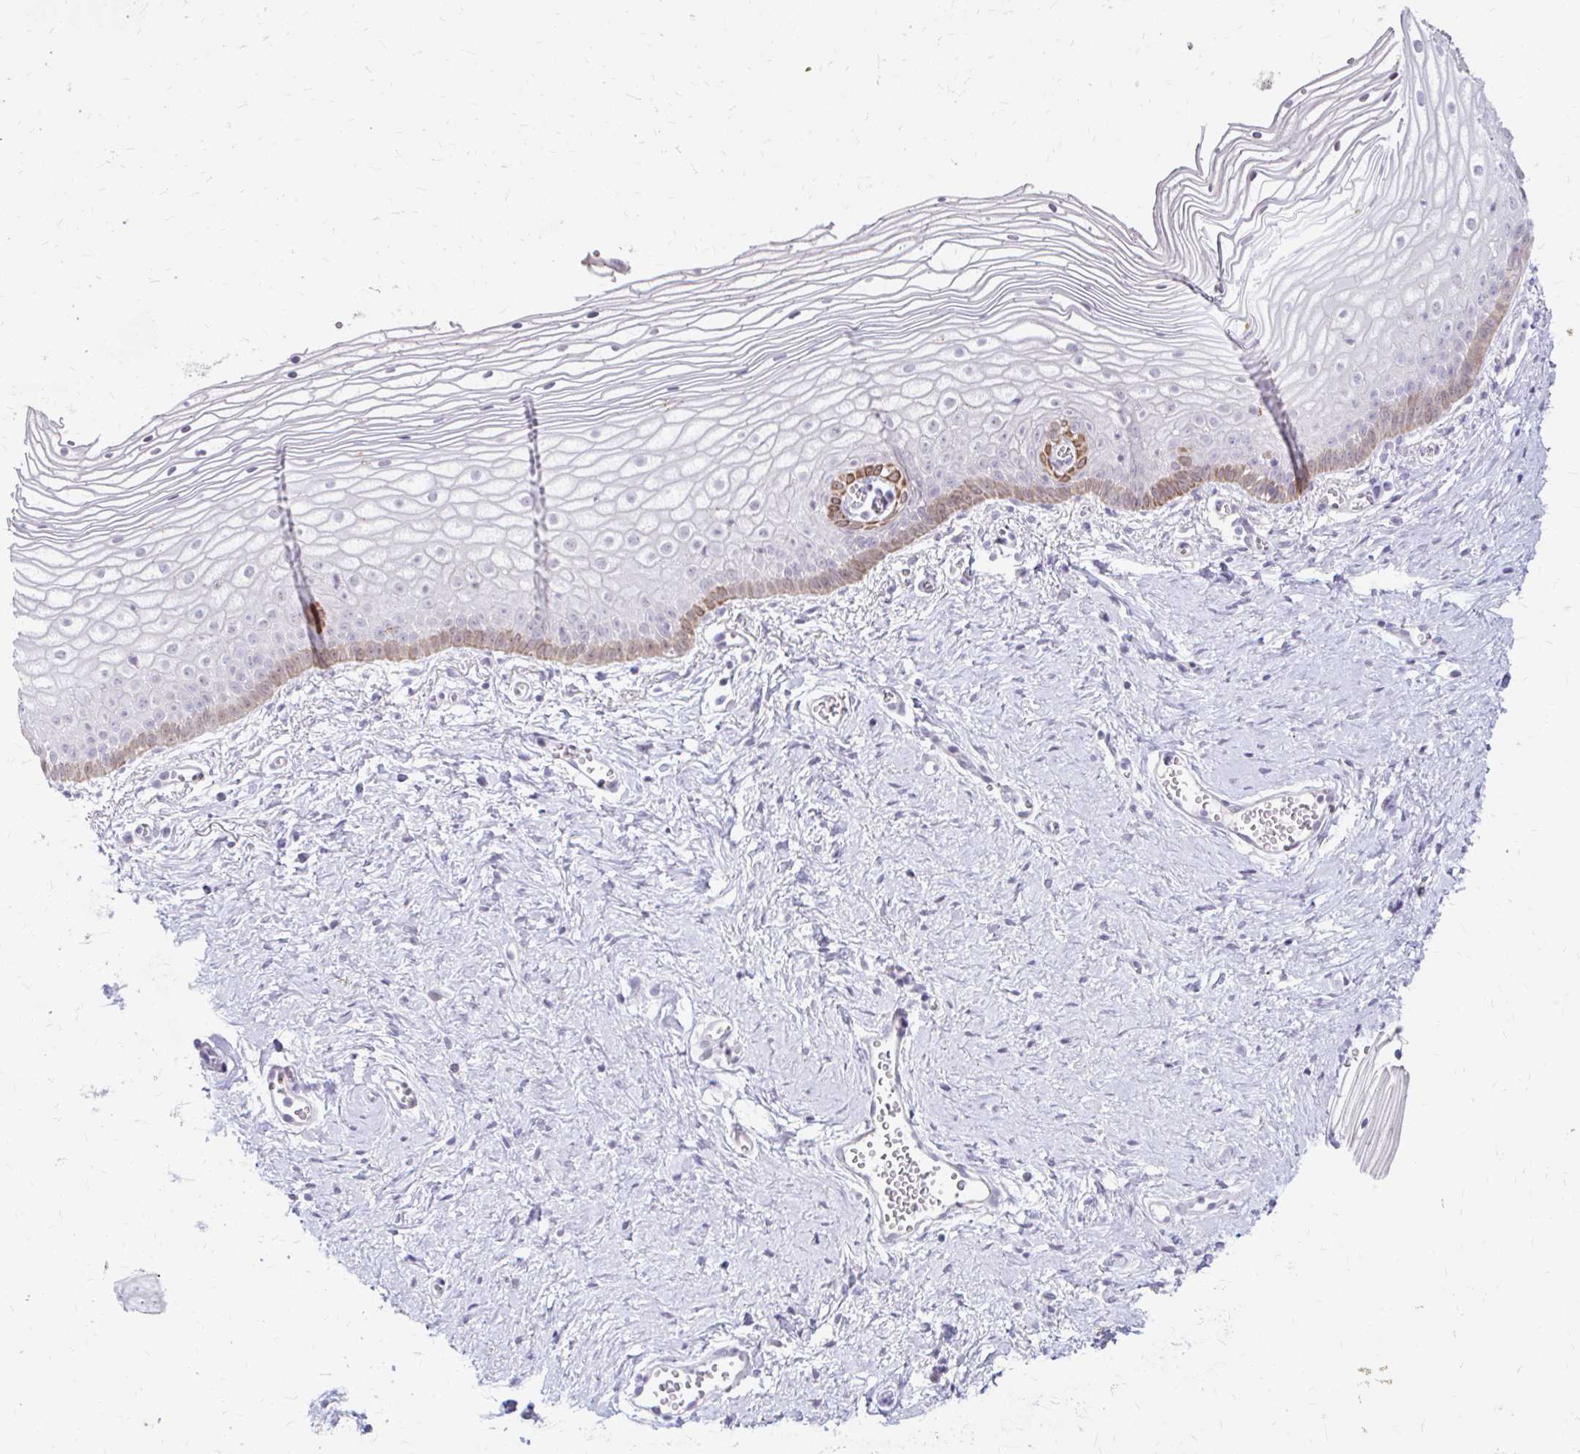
{"staining": {"intensity": "moderate", "quantity": "<25%", "location": "cytoplasmic/membranous,nuclear"}, "tissue": "vagina", "cell_type": "Squamous epithelial cells", "image_type": "normal", "snomed": [{"axis": "morphology", "description": "Normal tissue, NOS"}, {"axis": "topography", "description": "Vagina"}], "caption": "Squamous epithelial cells show moderate cytoplasmic/membranous,nuclear positivity in approximately <25% of cells in benign vagina.", "gene": "RGS16", "patient": {"sex": "female", "age": 56}}